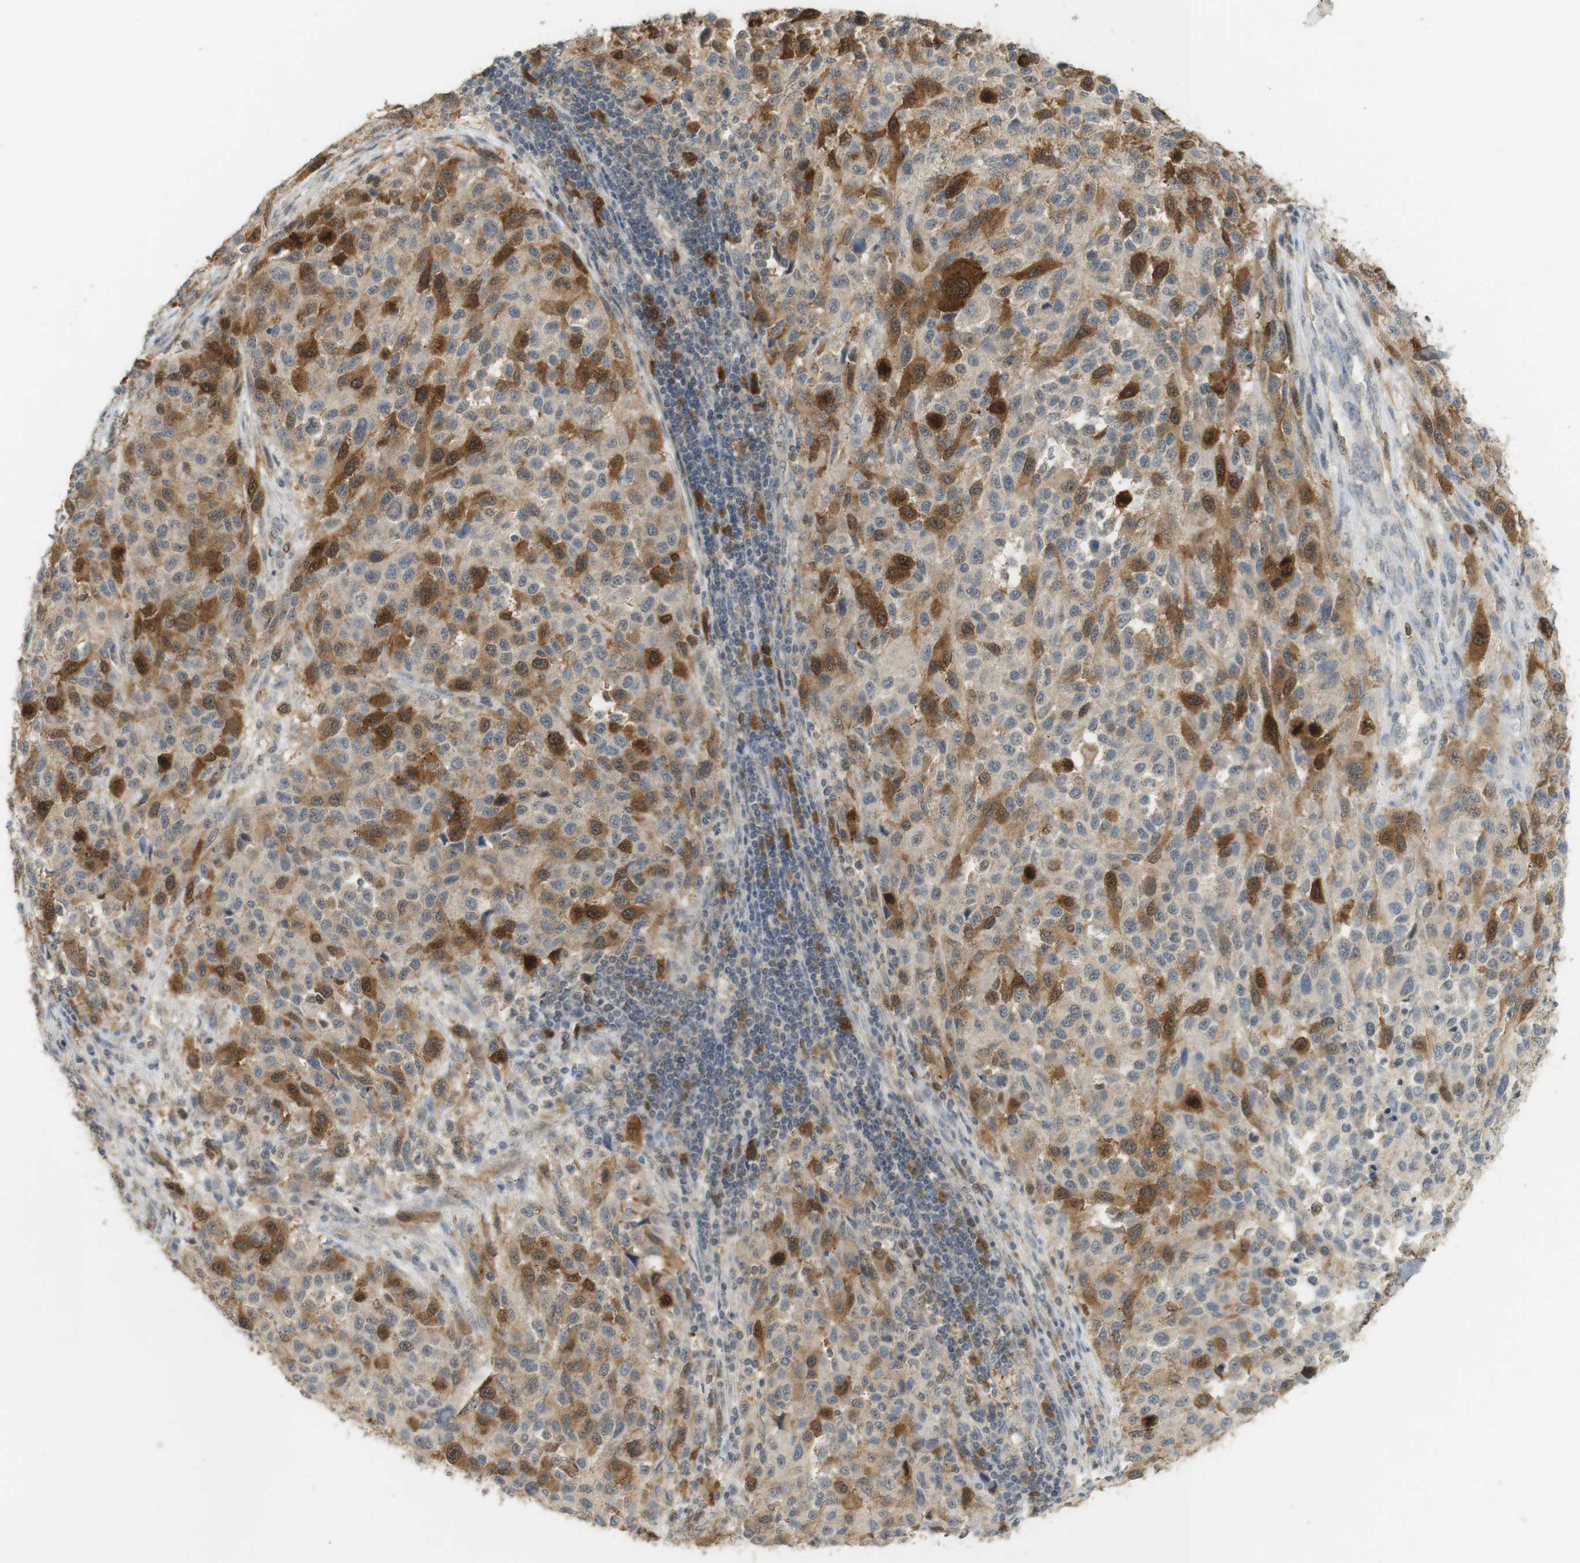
{"staining": {"intensity": "strong", "quantity": "<25%", "location": "cytoplasmic/membranous"}, "tissue": "melanoma", "cell_type": "Tumor cells", "image_type": "cancer", "snomed": [{"axis": "morphology", "description": "Malignant melanoma, Metastatic site"}, {"axis": "topography", "description": "Lymph node"}], "caption": "Melanoma stained for a protein demonstrates strong cytoplasmic/membranous positivity in tumor cells.", "gene": "TTK", "patient": {"sex": "male", "age": 61}}